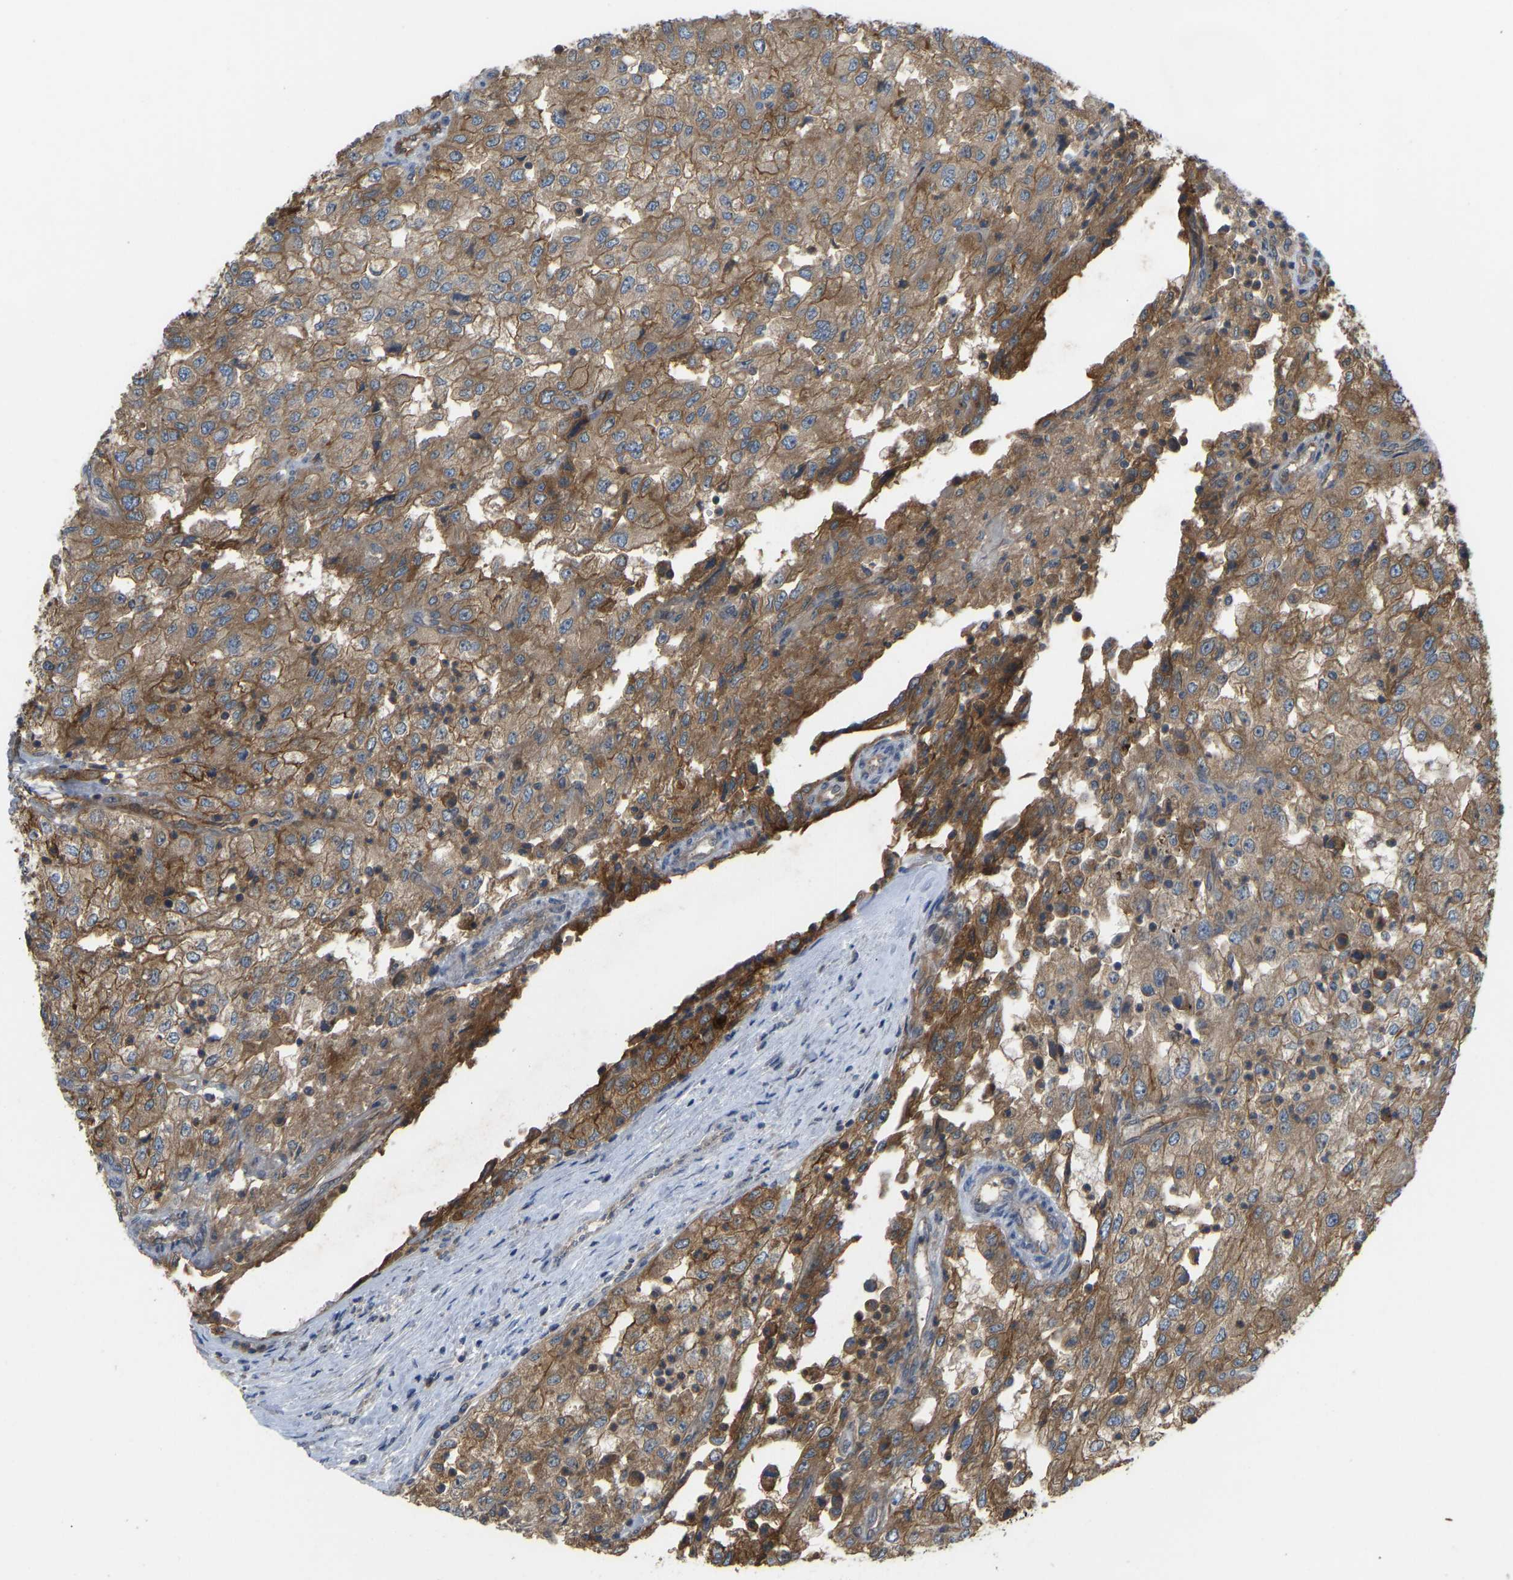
{"staining": {"intensity": "moderate", "quantity": ">75%", "location": "cytoplasmic/membranous"}, "tissue": "renal cancer", "cell_type": "Tumor cells", "image_type": "cancer", "snomed": [{"axis": "morphology", "description": "Adenocarcinoma, NOS"}, {"axis": "topography", "description": "Kidney"}], "caption": "Renal cancer (adenocarcinoma) stained with DAB IHC exhibits medium levels of moderate cytoplasmic/membranous positivity in approximately >75% of tumor cells. (brown staining indicates protein expression, while blue staining denotes nuclei).", "gene": "CCT8", "patient": {"sex": "female", "age": 54}}